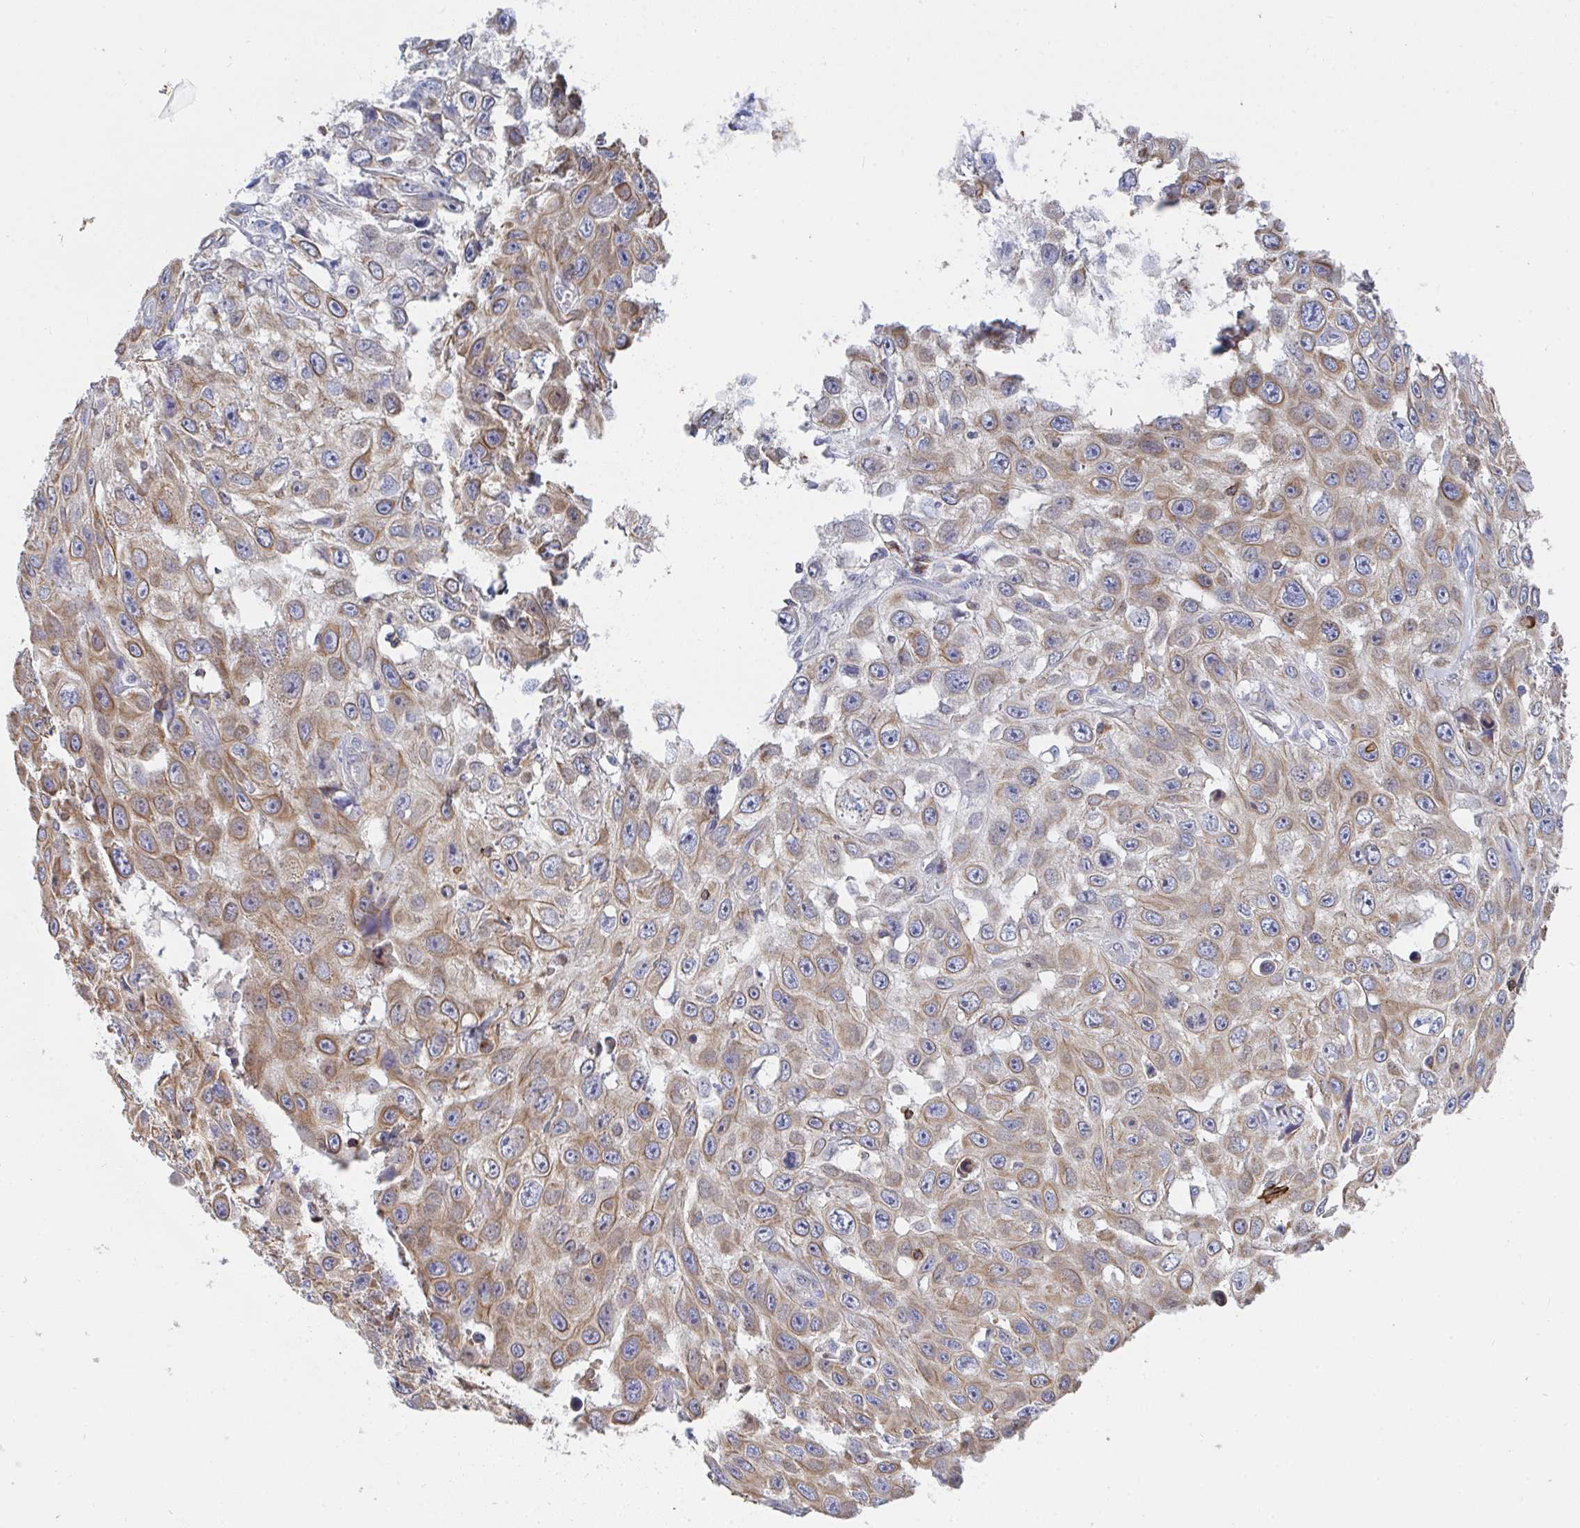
{"staining": {"intensity": "moderate", "quantity": ">75%", "location": "cytoplasmic/membranous"}, "tissue": "skin cancer", "cell_type": "Tumor cells", "image_type": "cancer", "snomed": [{"axis": "morphology", "description": "Squamous cell carcinoma, NOS"}, {"axis": "topography", "description": "Skin"}], "caption": "Protein analysis of skin cancer (squamous cell carcinoma) tissue reveals moderate cytoplasmic/membranous positivity in about >75% of tumor cells.", "gene": "FRMD3", "patient": {"sex": "male", "age": 82}}